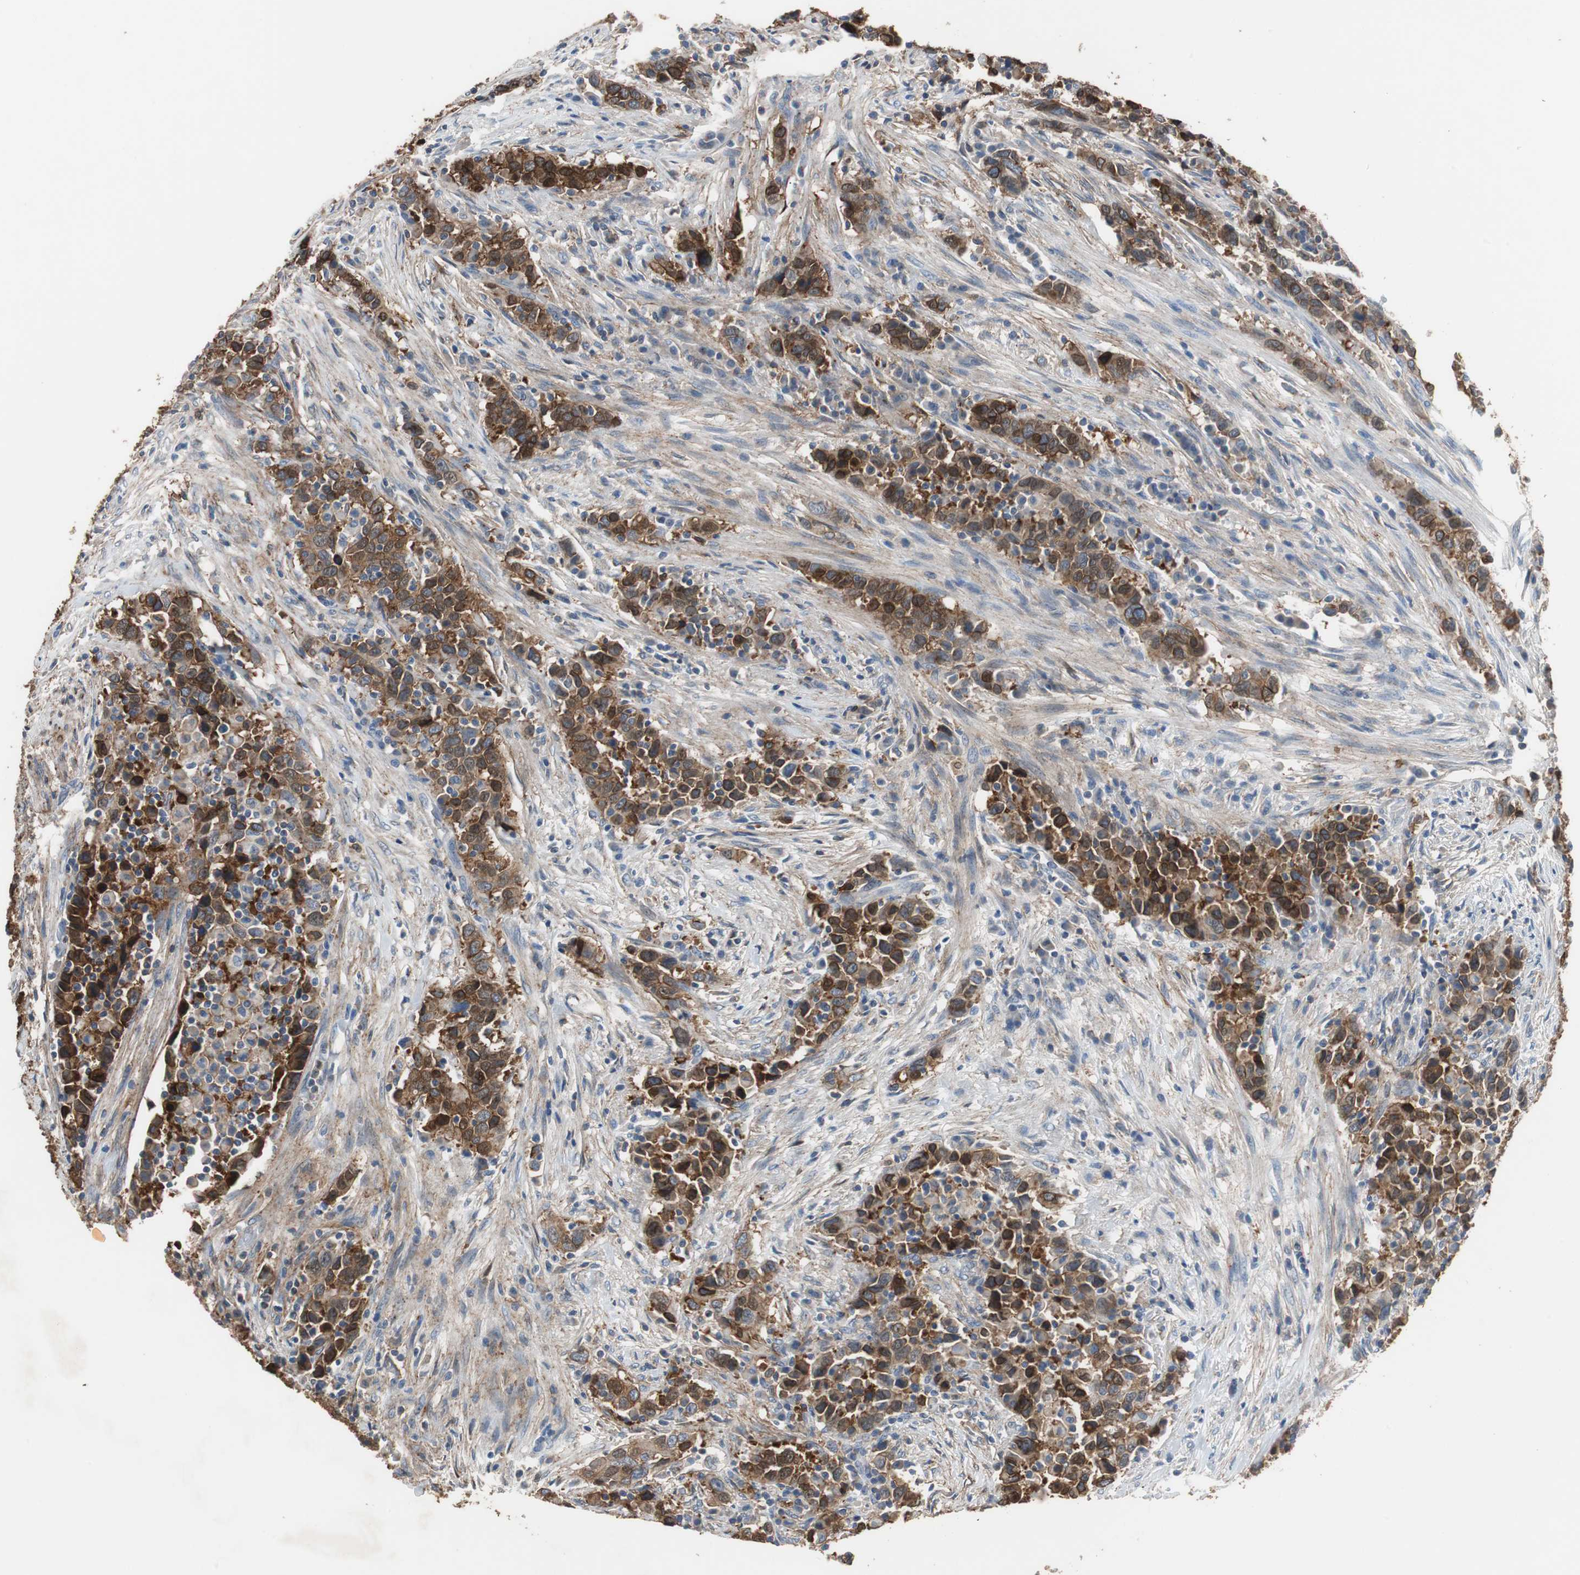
{"staining": {"intensity": "strong", "quantity": ">75%", "location": "cytoplasmic/membranous"}, "tissue": "urothelial cancer", "cell_type": "Tumor cells", "image_type": "cancer", "snomed": [{"axis": "morphology", "description": "Urothelial carcinoma, High grade"}, {"axis": "topography", "description": "Urinary bladder"}], "caption": "A high amount of strong cytoplasmic/membranous staining is seen in approximately >75% of tumor cells in urothelial cancer tissue. (Brightfield microscopy of DAB IHC at high magnification).", "gene": "ANXA4", "patient": {"sex": "male", "age": 61}}